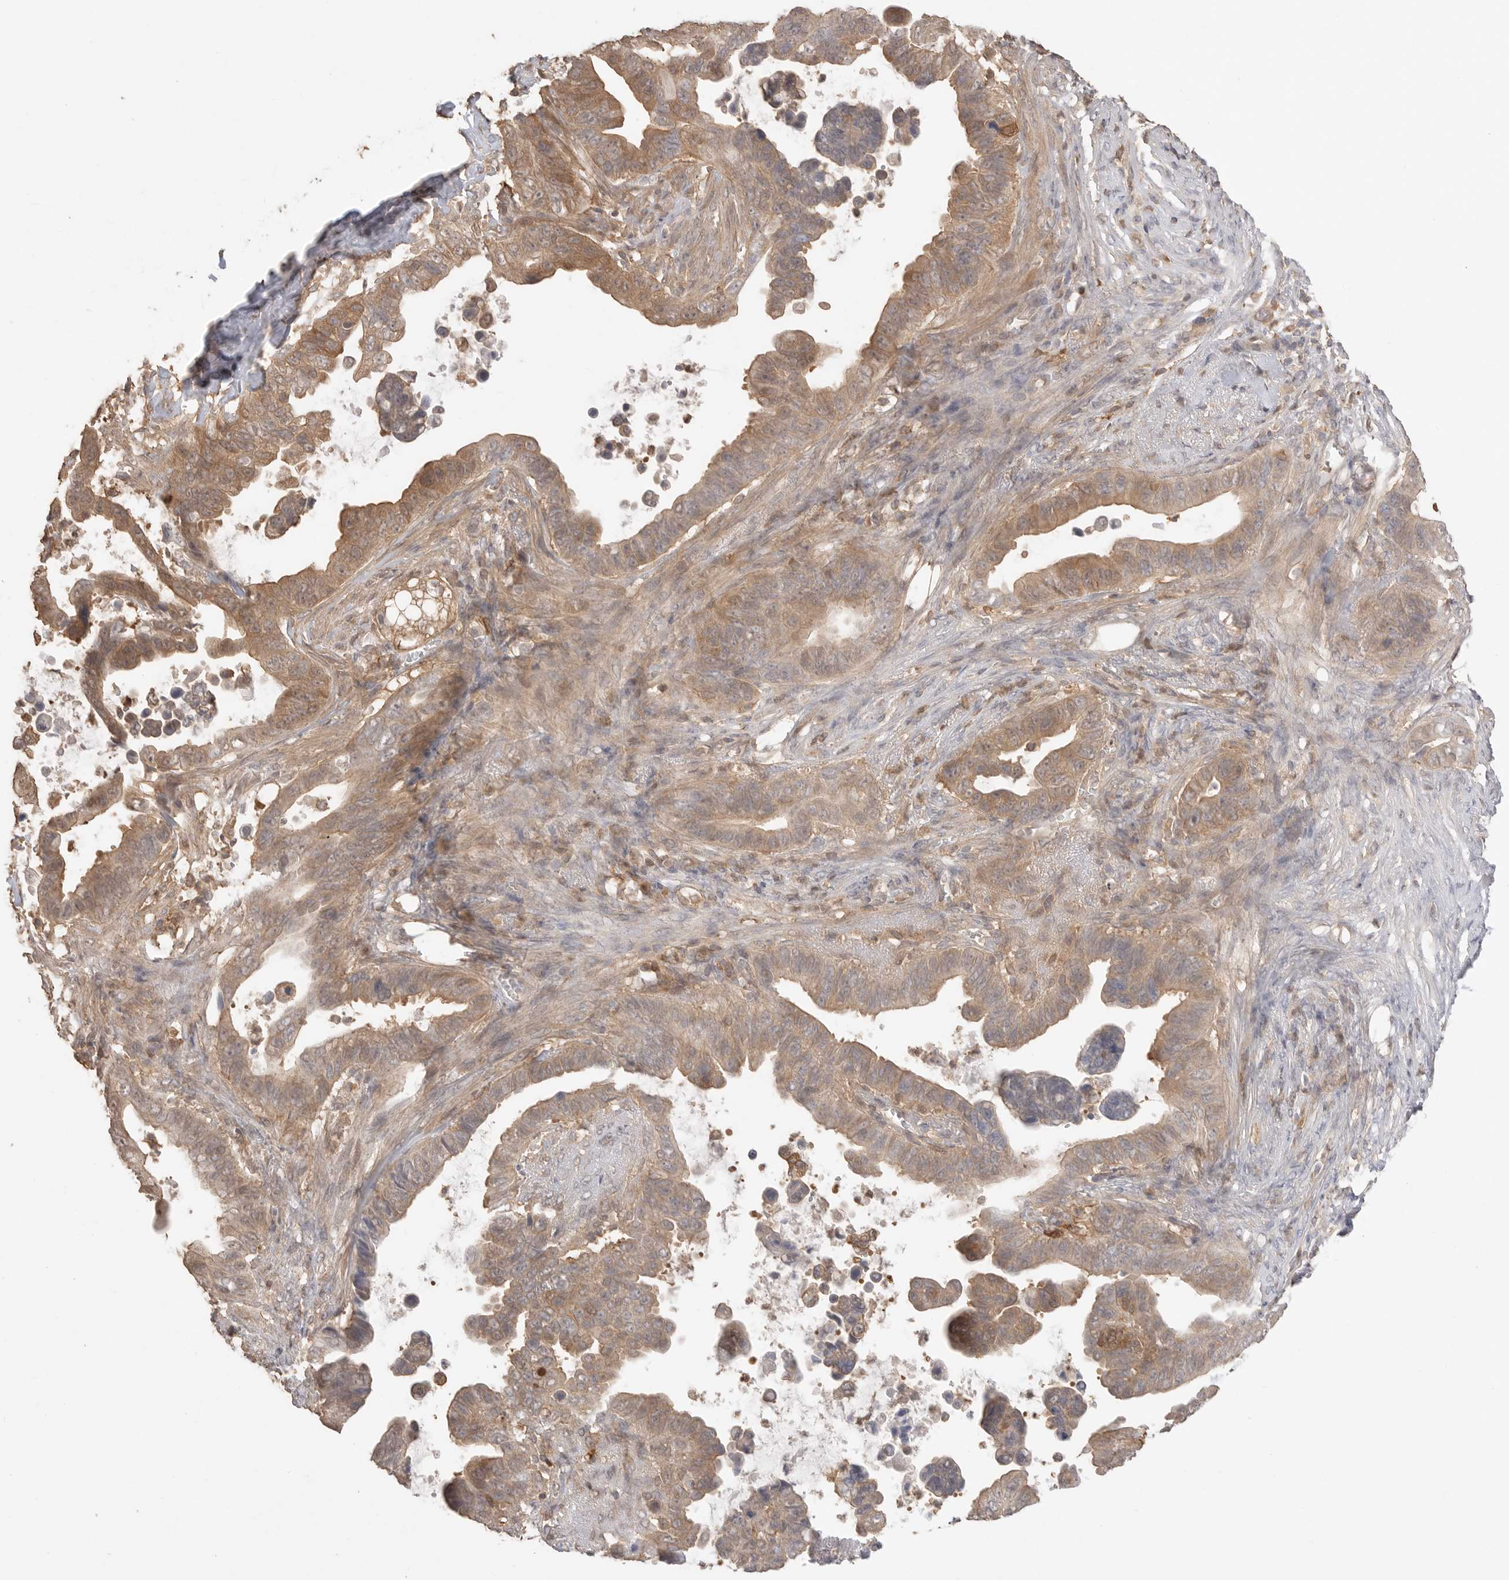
{"staining": {"intensity": "moderate", "quantity": ">75%", "location": "cytoplasmic/membranous"}, "tissue": "pancreatic cancer", "cell_type": "Tumor cells", "image_type": "cancer", "snomed": [{"axis": "morphology", "description": "Adenocarcinoma, NOS"}, {"axis": "topography", "description": "Pancreas"}], "caption": "Immunohistochemical staining of pancreatic cancer displays medium levels of moderate cytoplasmic/membranous positivity in approximately >75% of tumor cells. Immunohistochemistry stains the protein of interest in brown and the nuclei are stained blue.", "gene": "MAP2K1", "patient": {"sex": "female", "age": 72}}